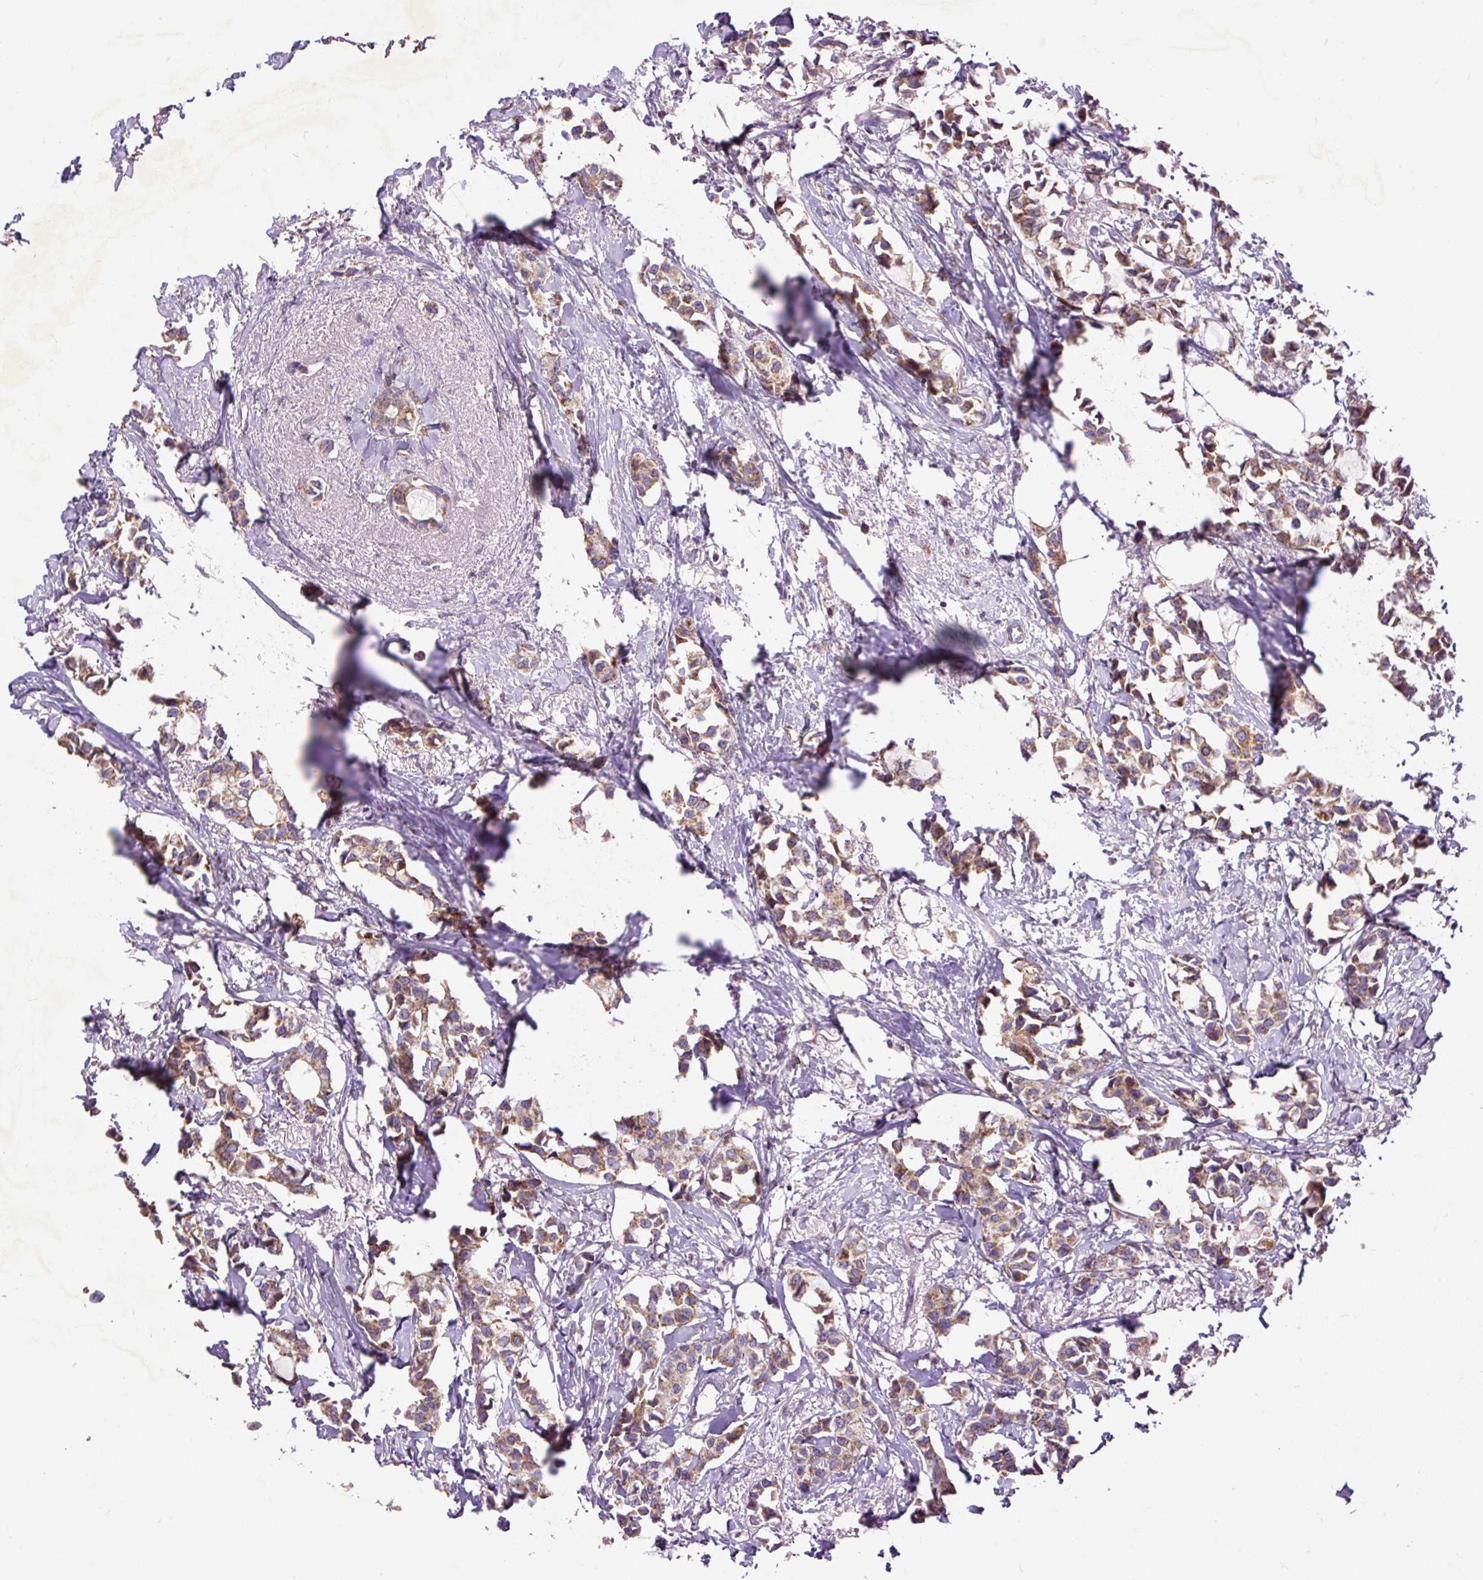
{"staining": {"intensity": "weak", "quantity": ">75%", "location": "cytoplasmic/membranous"}, "tissue": "breast cancer", "cell_type": "Tumor cells", "image_type": "cancer", "snomed": [{"axis": "morphology", "description": "Duct carcinoma"}, {"axis": "topography", "description": "Breast"}], "caption": "Human breast intraductal carcinoma stained for a protein (brown) demonstrates weak cytoplasmic/membranous positive staining in about >75% of tumor cells.", "gene": "TOMM40", "patient": {"sex": "female", "age": 73}}